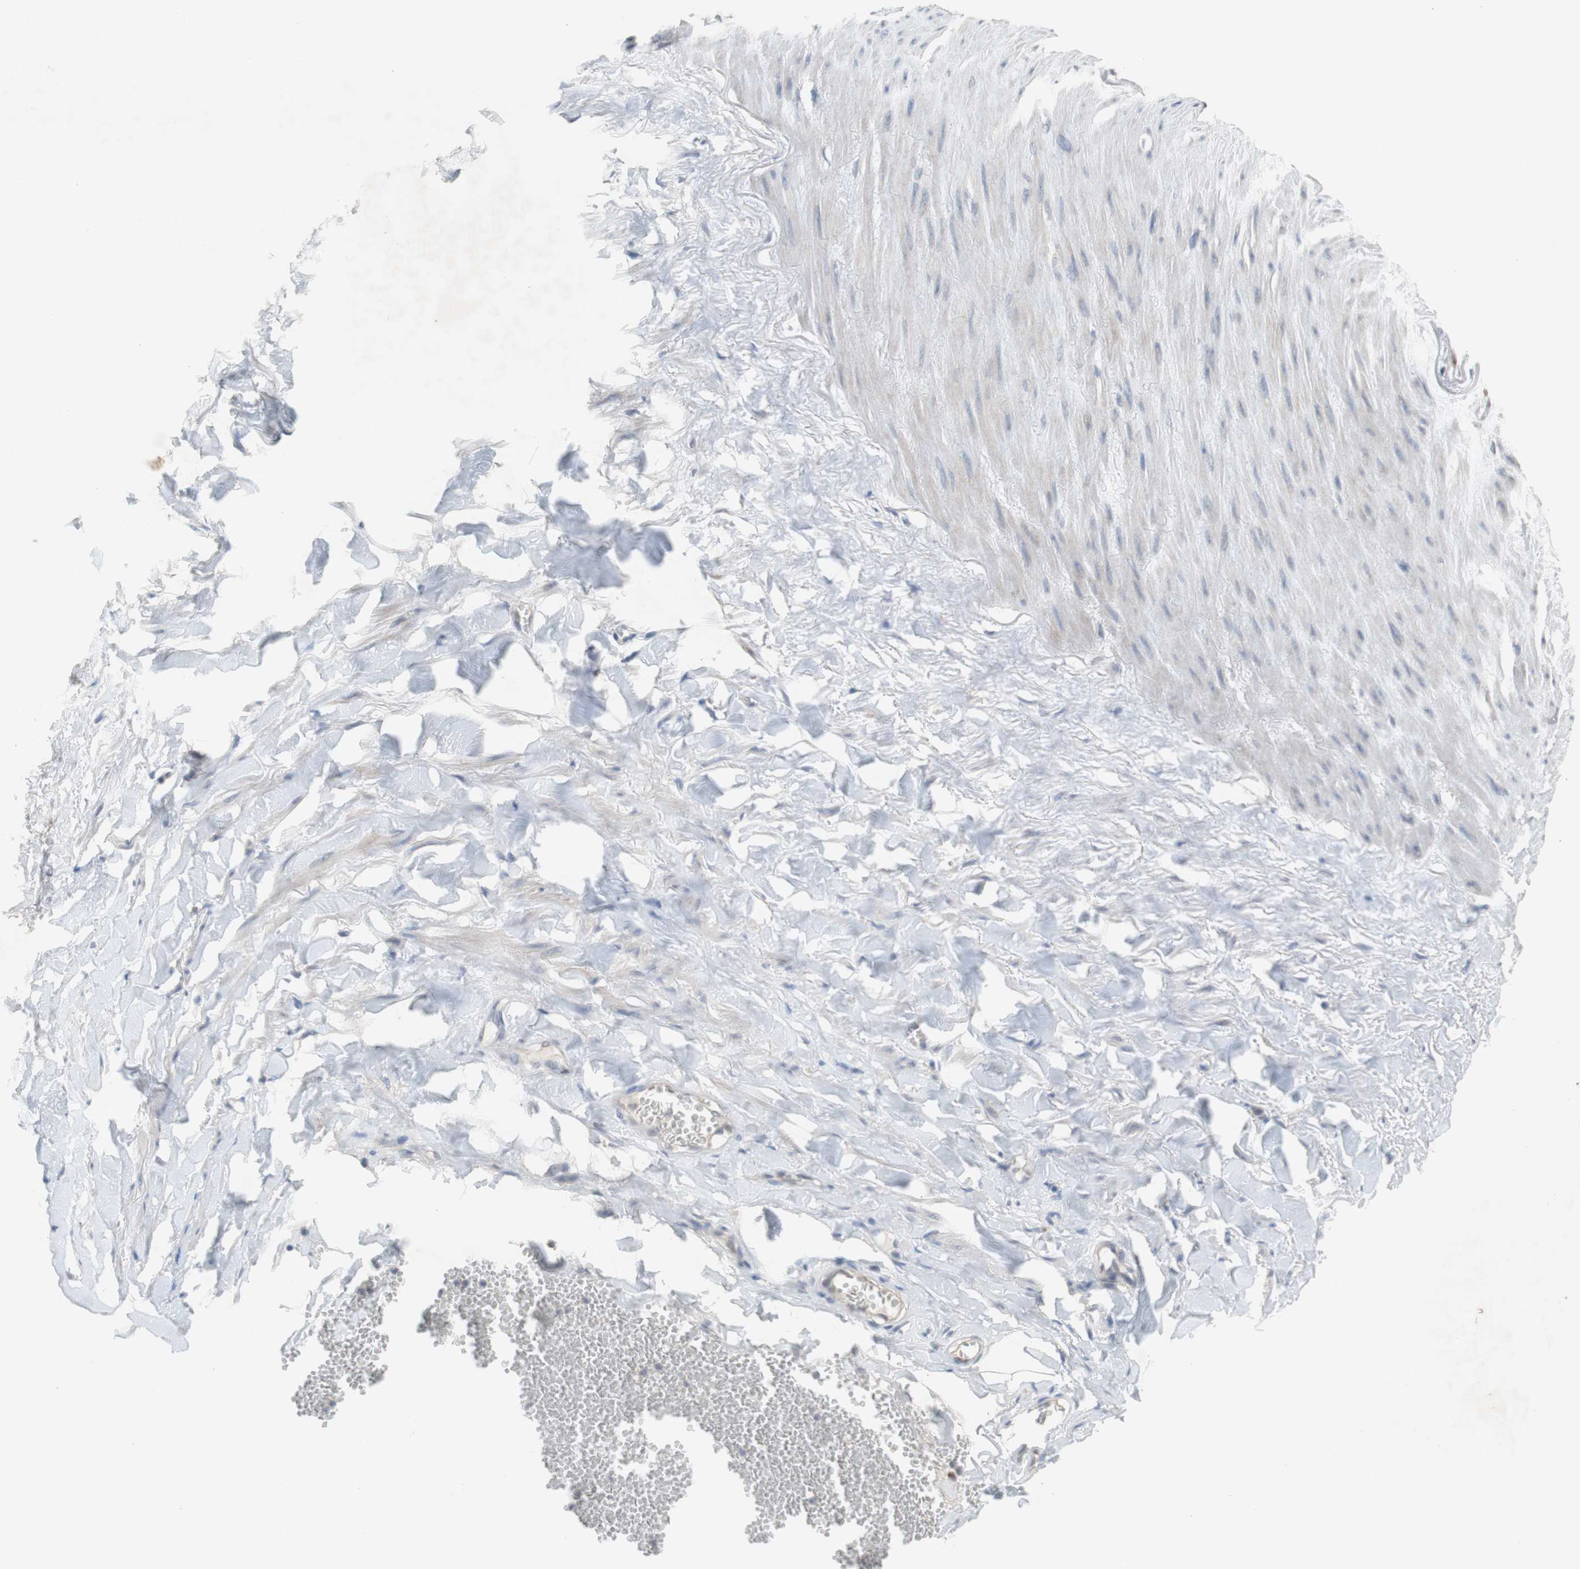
{"staining": {"intensity": "negative", "quantity": "none", "location": "none"}, "tissue": "adipose tissue", "cell_type": "Adipocytes", "image_type": "normal", "snomed": [{"axis": "morphology", "description": "Normal tissue, NOS"}, {"axis": "topography", "description": "Adipose tissue"}, {"axis": "topography", "description": "Peripheral nerve tissue"}], "caption": "IHC micrograph of unremarkable adipose tissue: adipose tissue stained with DAB reveals no significant protein positivity in adipocytes.", "gene": "PEX2", "patient": {"sex": "male", "age": 52}}